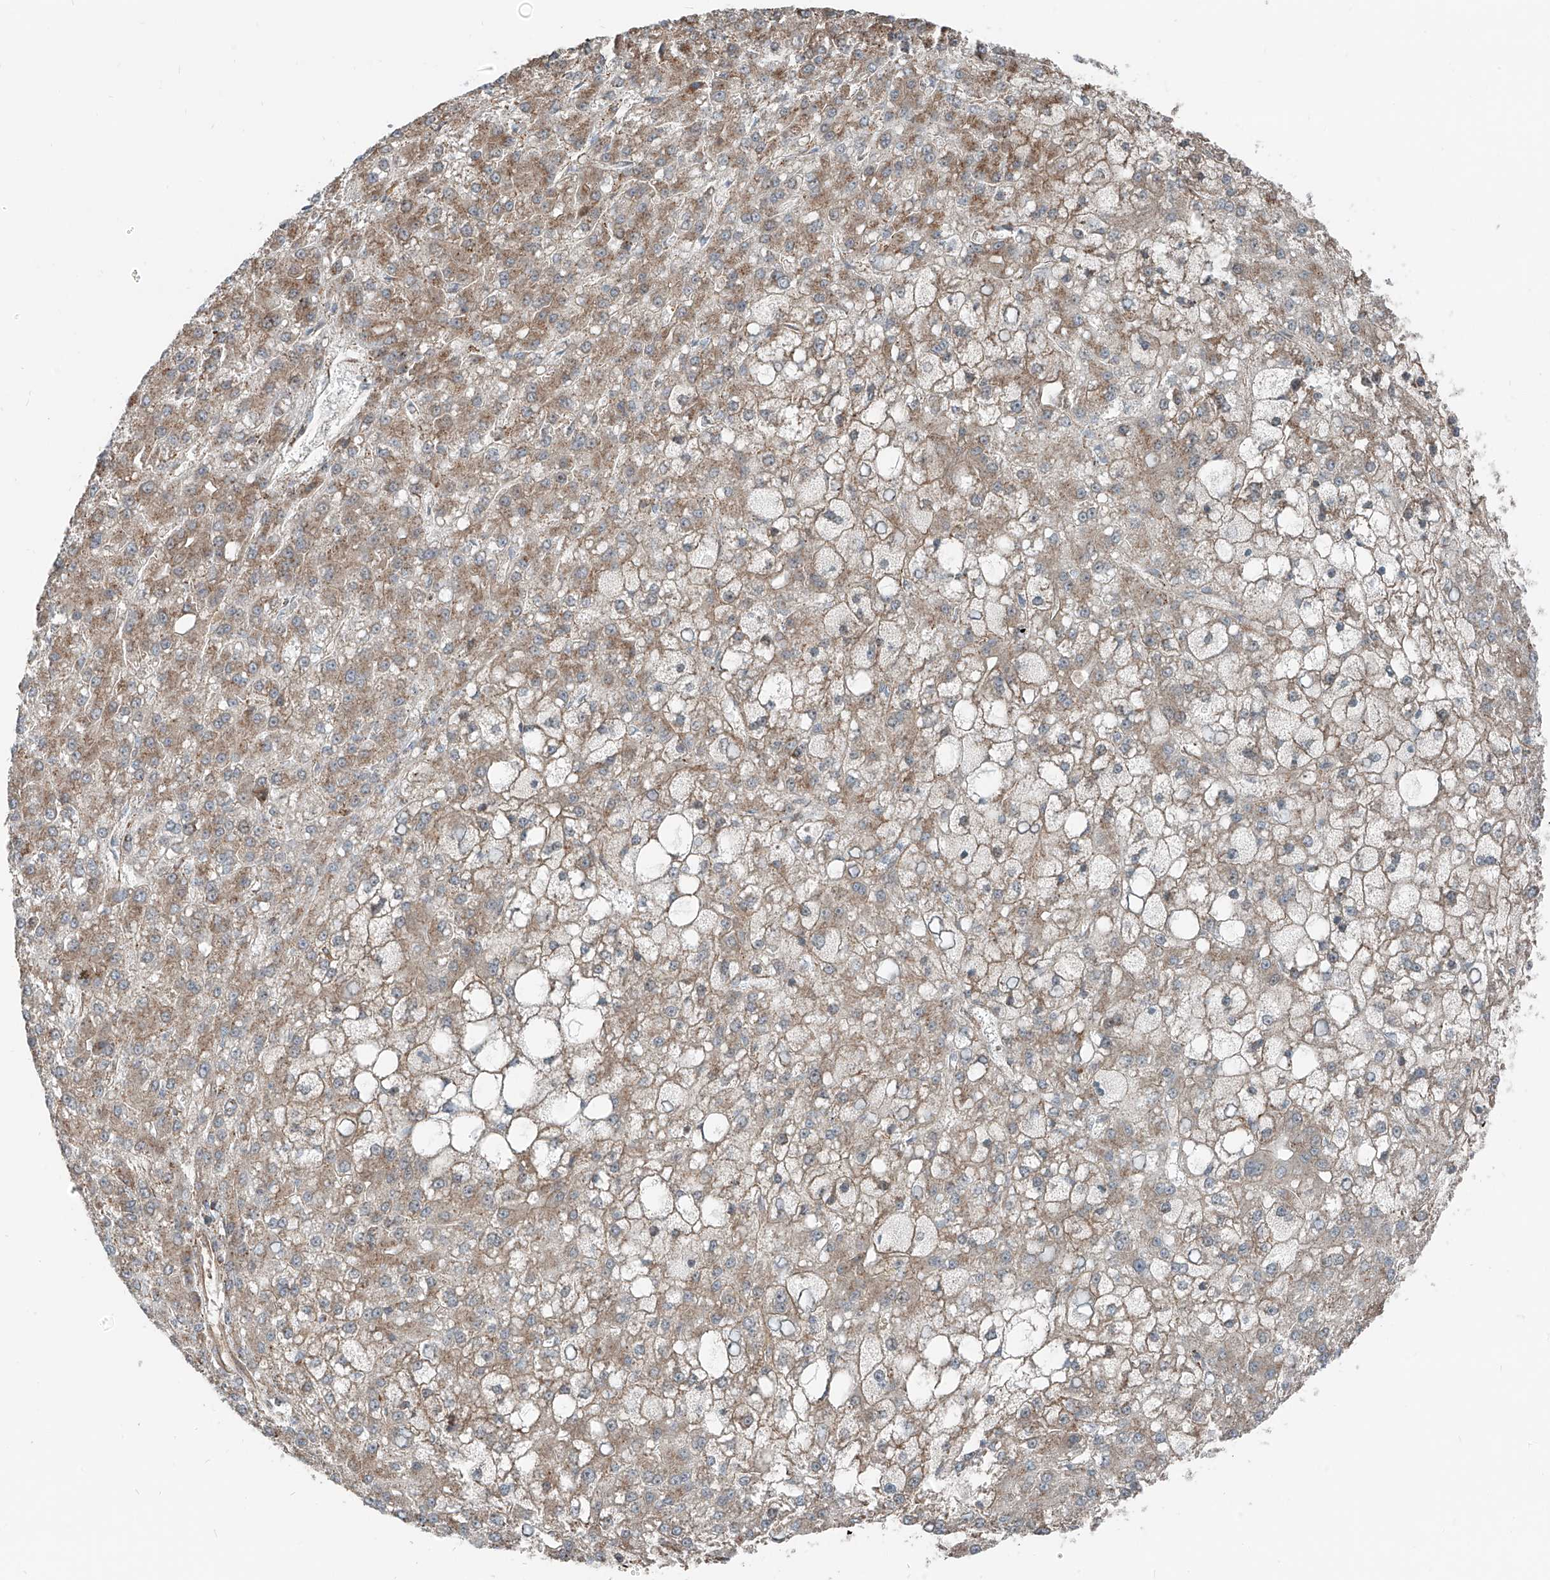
{"staining": {"intensity": "weak", "quantity": ">75%", "location": "cytoplasmic/membranous"}, "tissue": "liver cancer", "cell_type": "Tumor cells", "image_type": "cancer", "snomed": [{"axis": "morphology", "description": "Carcinoma, Hepatocellular, NOS"}, {"axis": "topography", "description": "Liver"}], "caption": "Brown immunohistochemical staining in liver hepatocellular carcinoma demonstrates weak cytoplasmic/membranous positivity in about >75% of tumor cells.", "gene": "CEP162", "patient": {"sex": "male", "age": 67}}